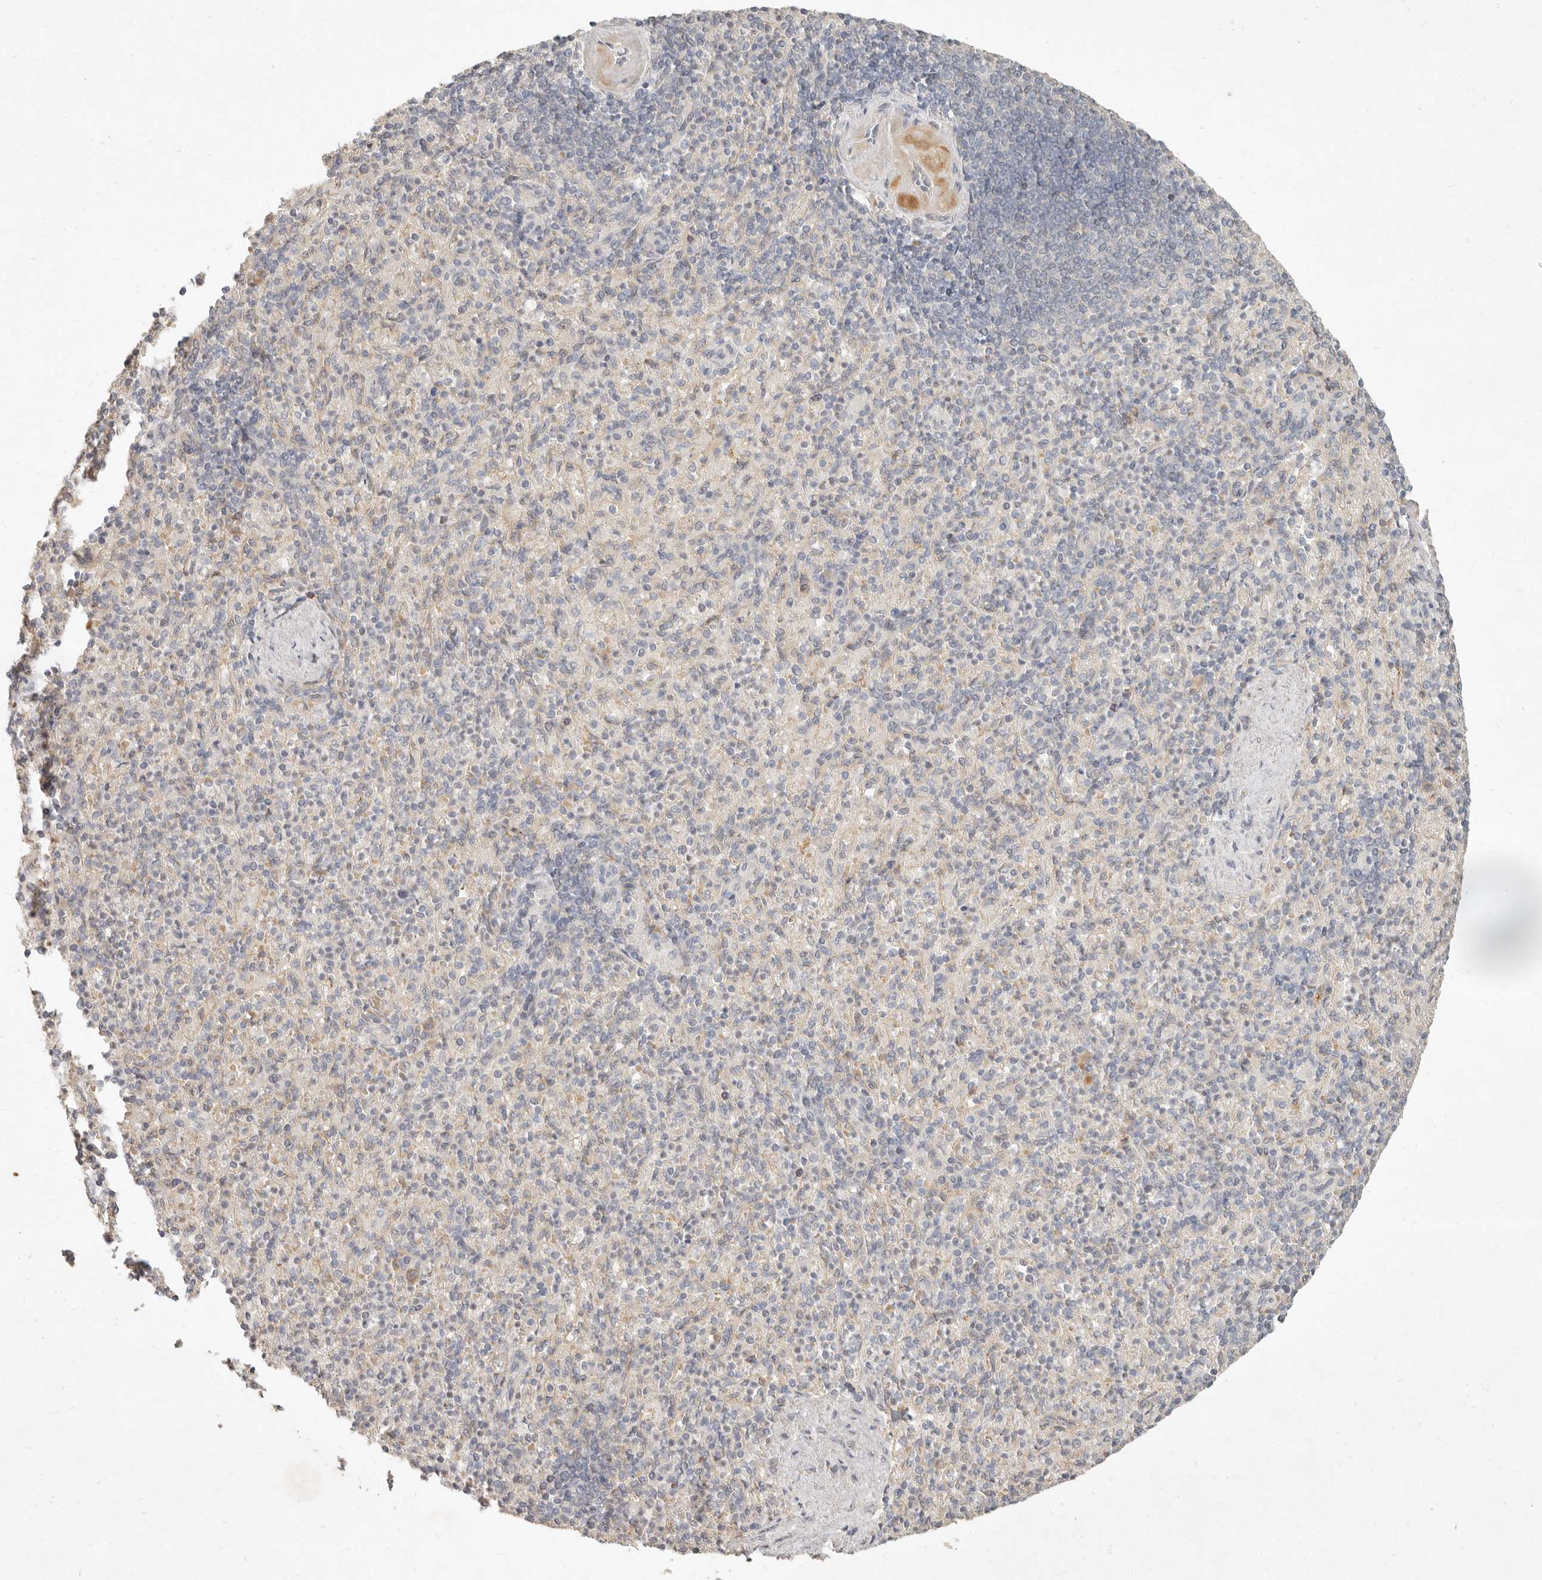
{"staining": {"intensity": "negative", "quantity": "none", "location": "none"}, "tissue": "spleen", "cell_type": "Cells in red pulp", "image_type": "normal", "snomed": [{"axis": "morphology", "description": "Normal tissue, NOS"}, {"axis": "topography", "description": "Spleen"}], "caption": "Immunohistochemistry (IHC) of unremarkable human spleen demonstrates no positivity in cells in red pulp. (DAB (3,3'-diaminobenzidine) immunohistochemistry visualized using brightfield microscopy, high magnification).", "gene": "UBXN11", "patient": {"sex": "female", "age": 74}}